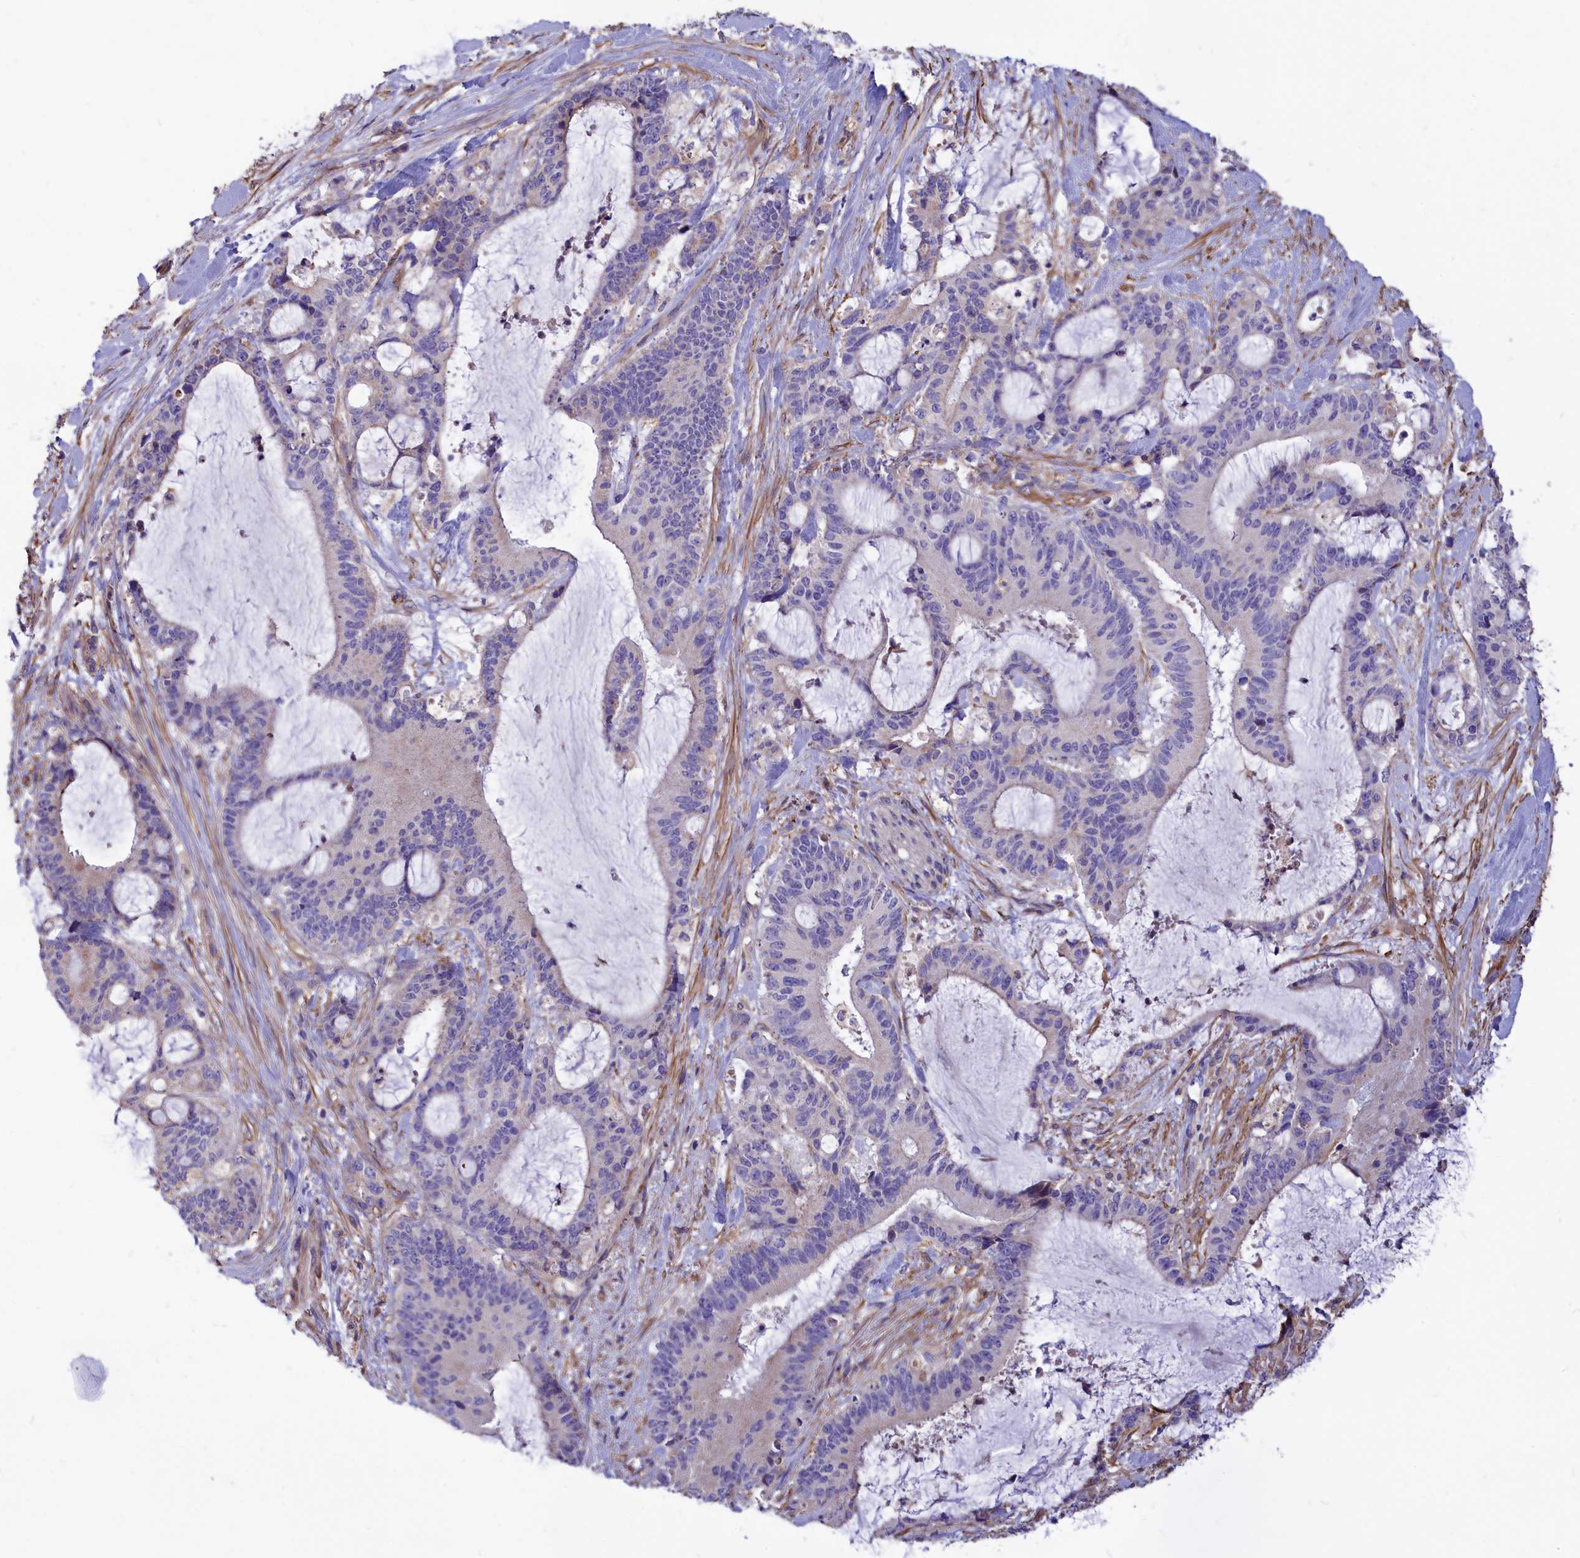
{"staining": {"intensity": "negative", "quantity": "none", "location": "none"}, "tissue": "liver cancer", "cell_type": "Tumor cells", "image_type": "cancer", "snomed": [{"axis": "morphology", "description": "Normal tissue, NOS"}, {"axis": "morphology", "description": "Cholangiocarcinoma"}, {"axis": "topography", "description": "Liver"}, {"axis": "topography", "description": "Peripheral nerve tissue"}], "caption": "Immunohistochemistry (IHC) image of liver cancer stained for a protein (brown), which demonstrates no staining in tumor cells.", "gene": "AMDHD2", "patient": {"sex": "female", "age": 73}}